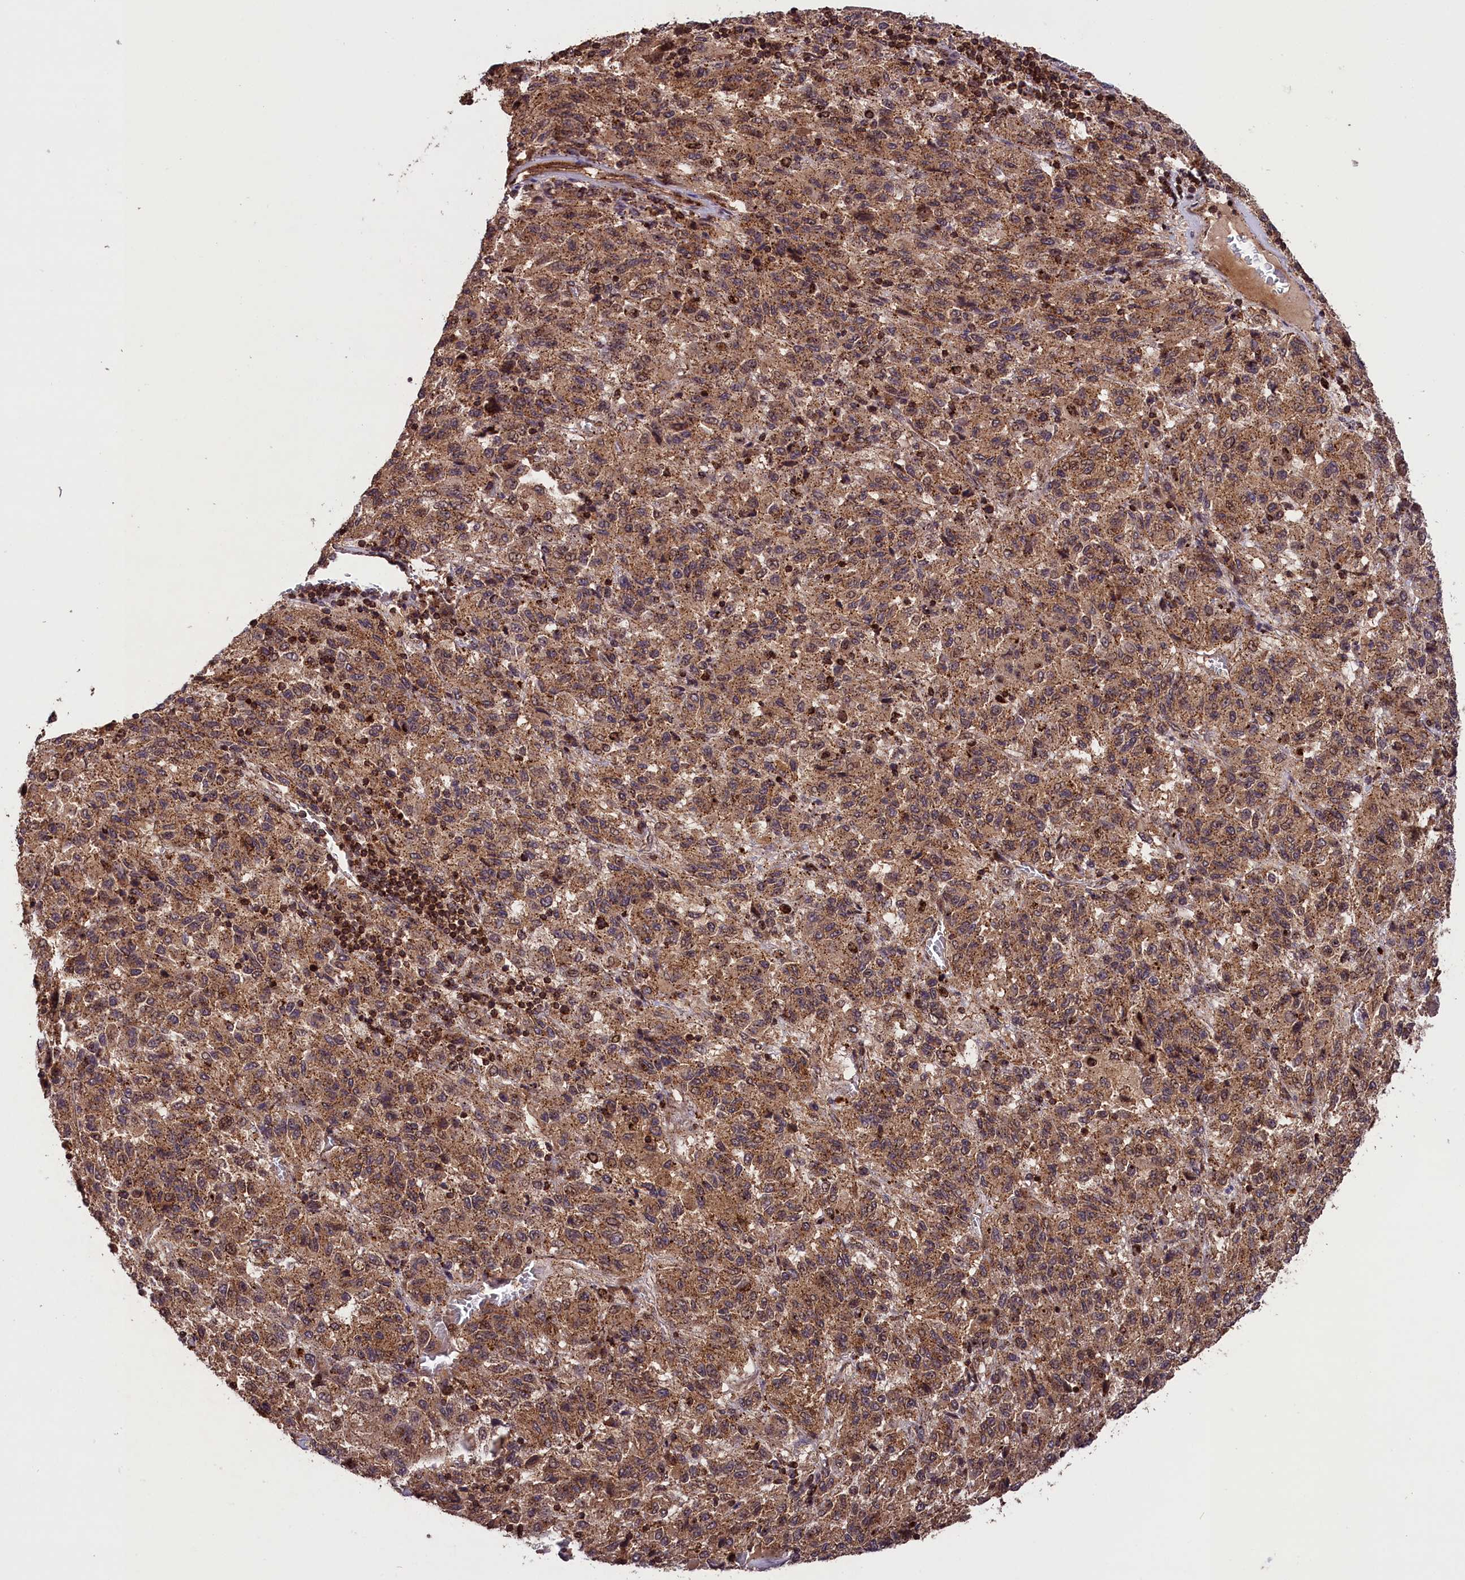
{"staining": {"intensity": "moderate", "quantity": ">75%", "location": "cytoplasmic/membranous"}, "tissue": "melanoma", "cell_type": "Tumor cells", "image_type": "cancer", "snomed": [{"axis": "morphology", "description": "Malignant melanoma, Metastatic site"}, {"axis": "topography", "description": "Lung"}], "caption": "This photomicrograph shows malignant melanoma (metastatic site) stained with immunohistochemistry to label a protein in brown. The cytoplasmic/membranous of tumor cells show moderate positivity for the protein. Nuclei are counter-stained blue.", "gene": "IST1", "patient": {"sex": "male", "age": 64}}